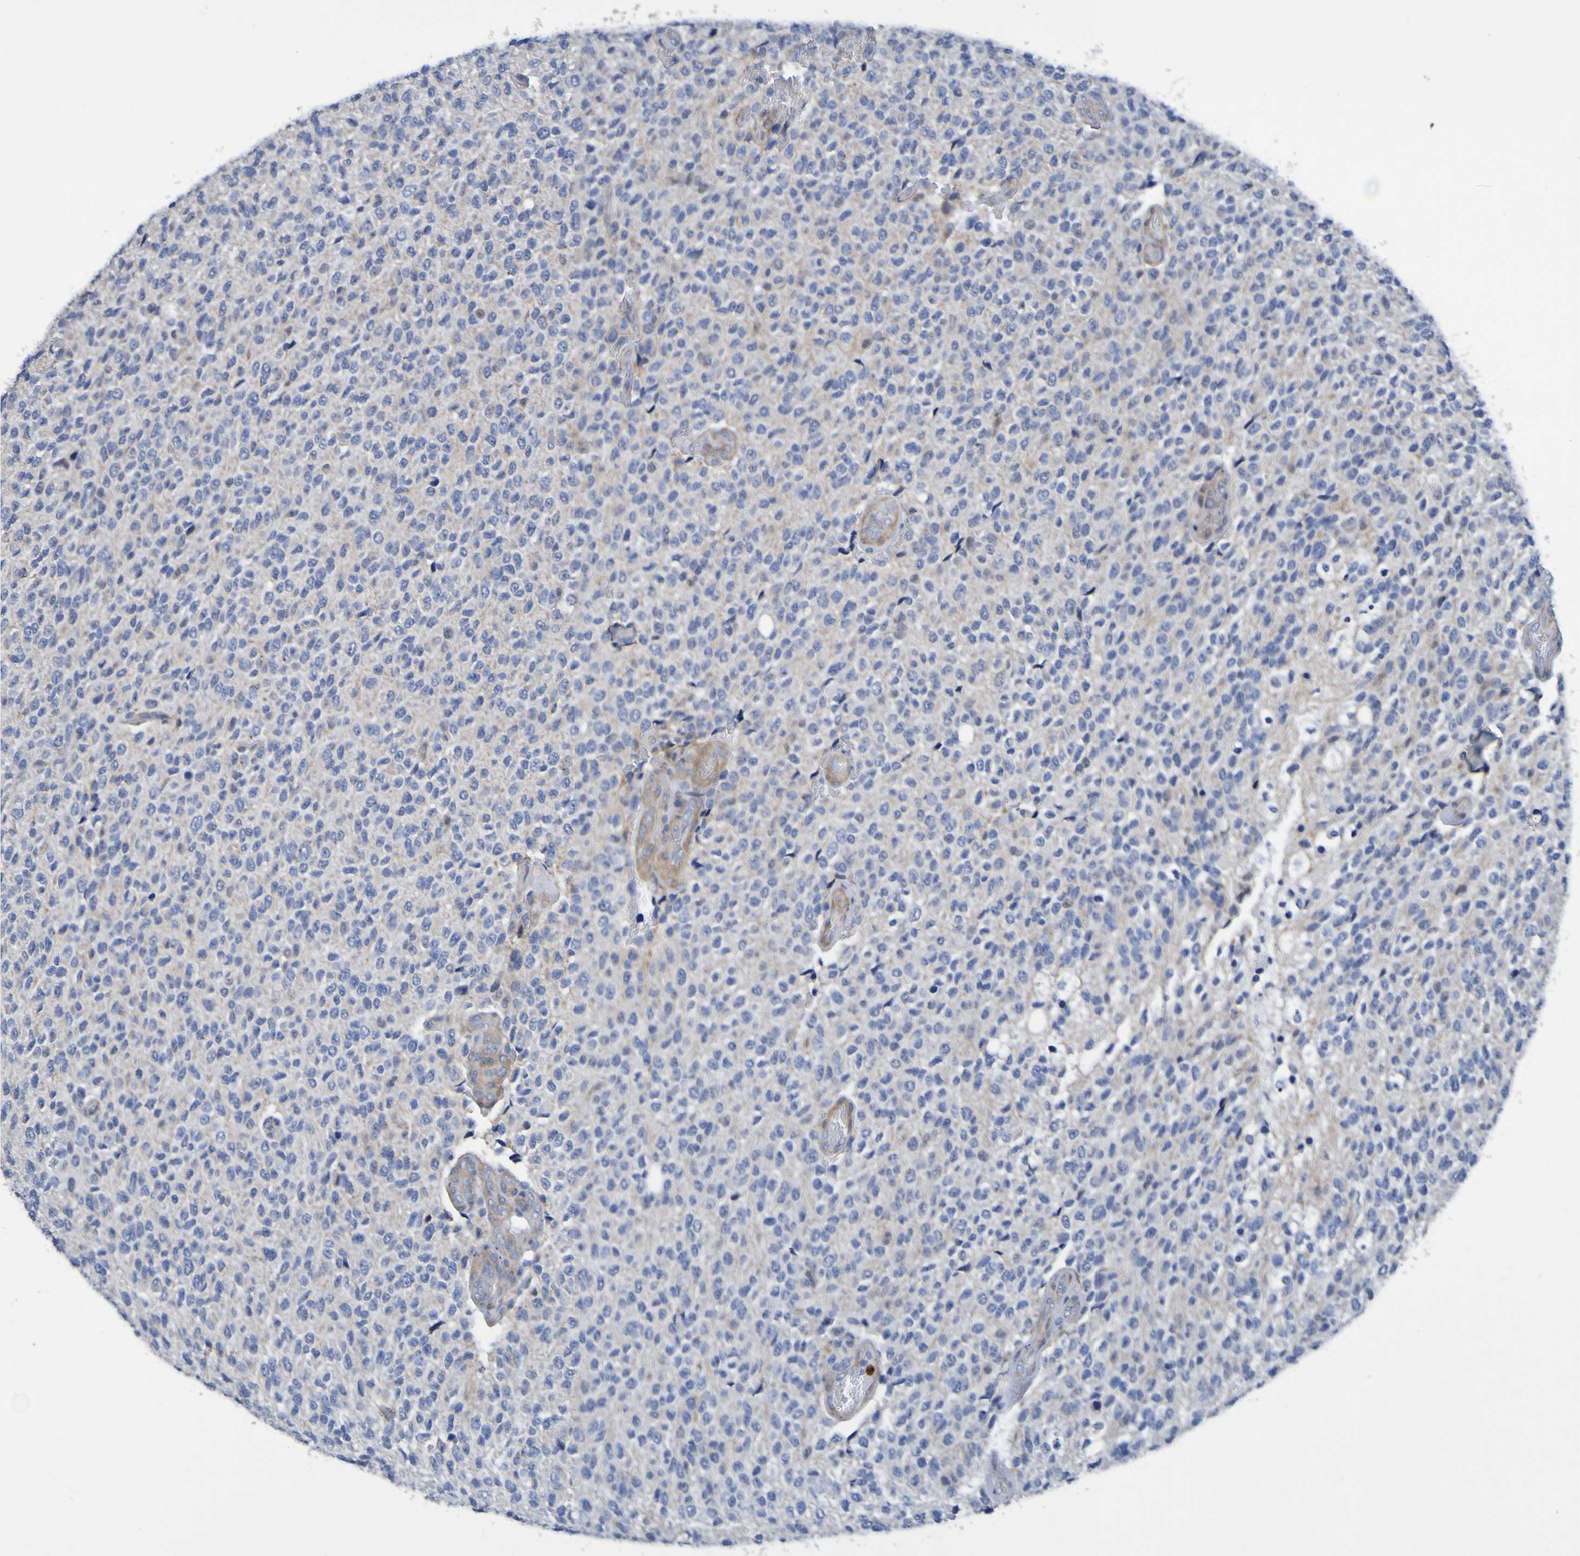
{"staining": {"intensity": "weak", "quantity": "<25%", "location": "cytoplasmic/membranous"}, "tissue": "glioma", "cell_type": "Tumor cells", "image_type": "cancer", "snomed": [{"axis": "morphology", "description": "Glioma, malignant, High grade"}, {"axis": "topography", "description": "pancreas cauda"}], "caption": "Tumor cells are negative for brown protein staining in glioma.", "gene": "C11orf24", "patient": {"sex": "male", "age": 60}}